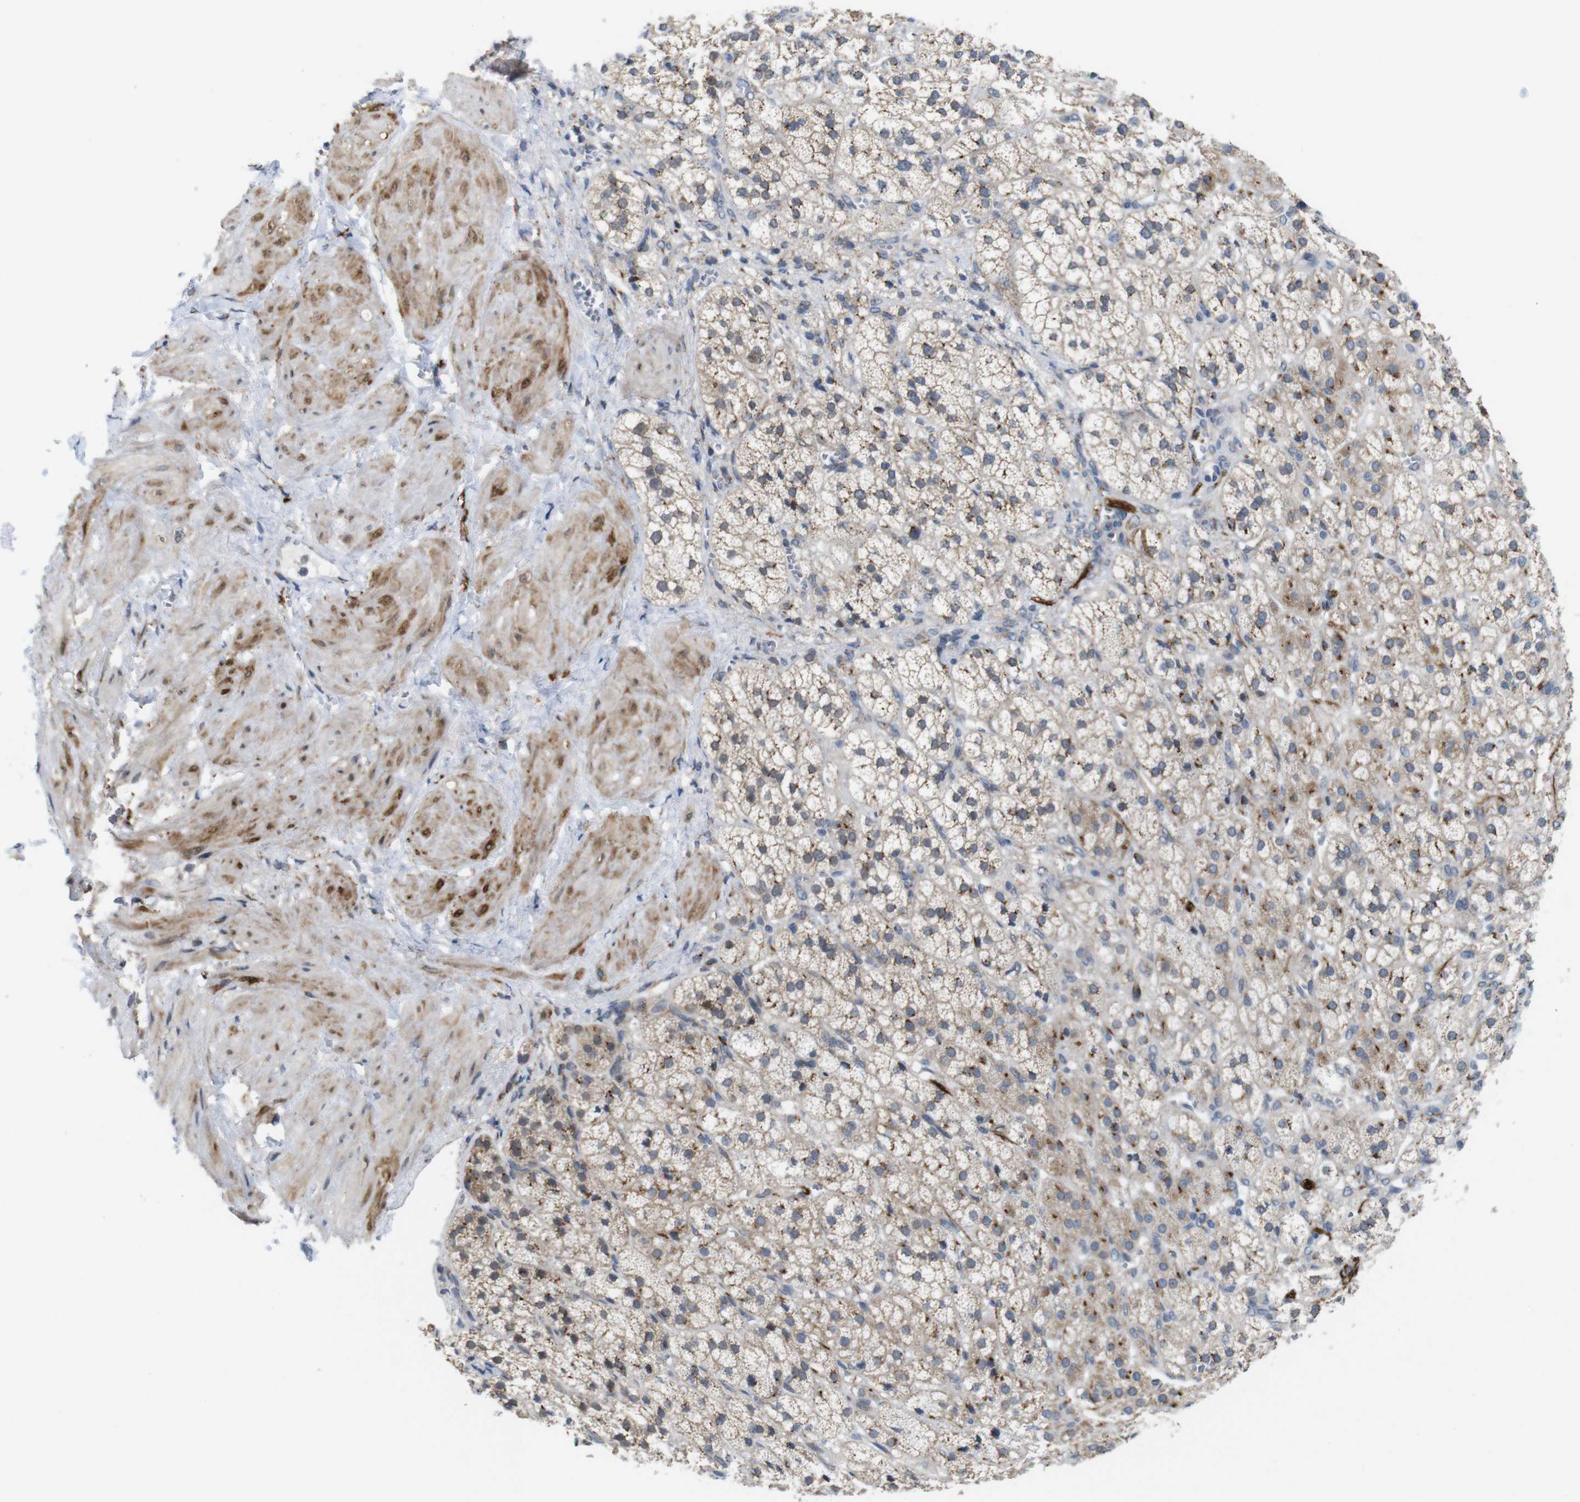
{"staining": {"intensity": "moderate", "quantity": ">75%", "location": "cytoplasmic/membranous"}, "tissue": "adrenal gland", "cell_type": "Glandular cells", "image_type": "normal", "snomed": [{"axis": "morphology", "description": "Normal tissue, NOS"}, {"axis": "topography", "description": "Adrenal gland"}], "caption": "Immunohistochemical staining of unremarkable adrenal gland demonstrates moderate cytoplasmic/membranous protein positivity in approximately >75% of glandular cells.", "gene": "EFCAB14", "patient": {"sex": "male", "age": 56}}